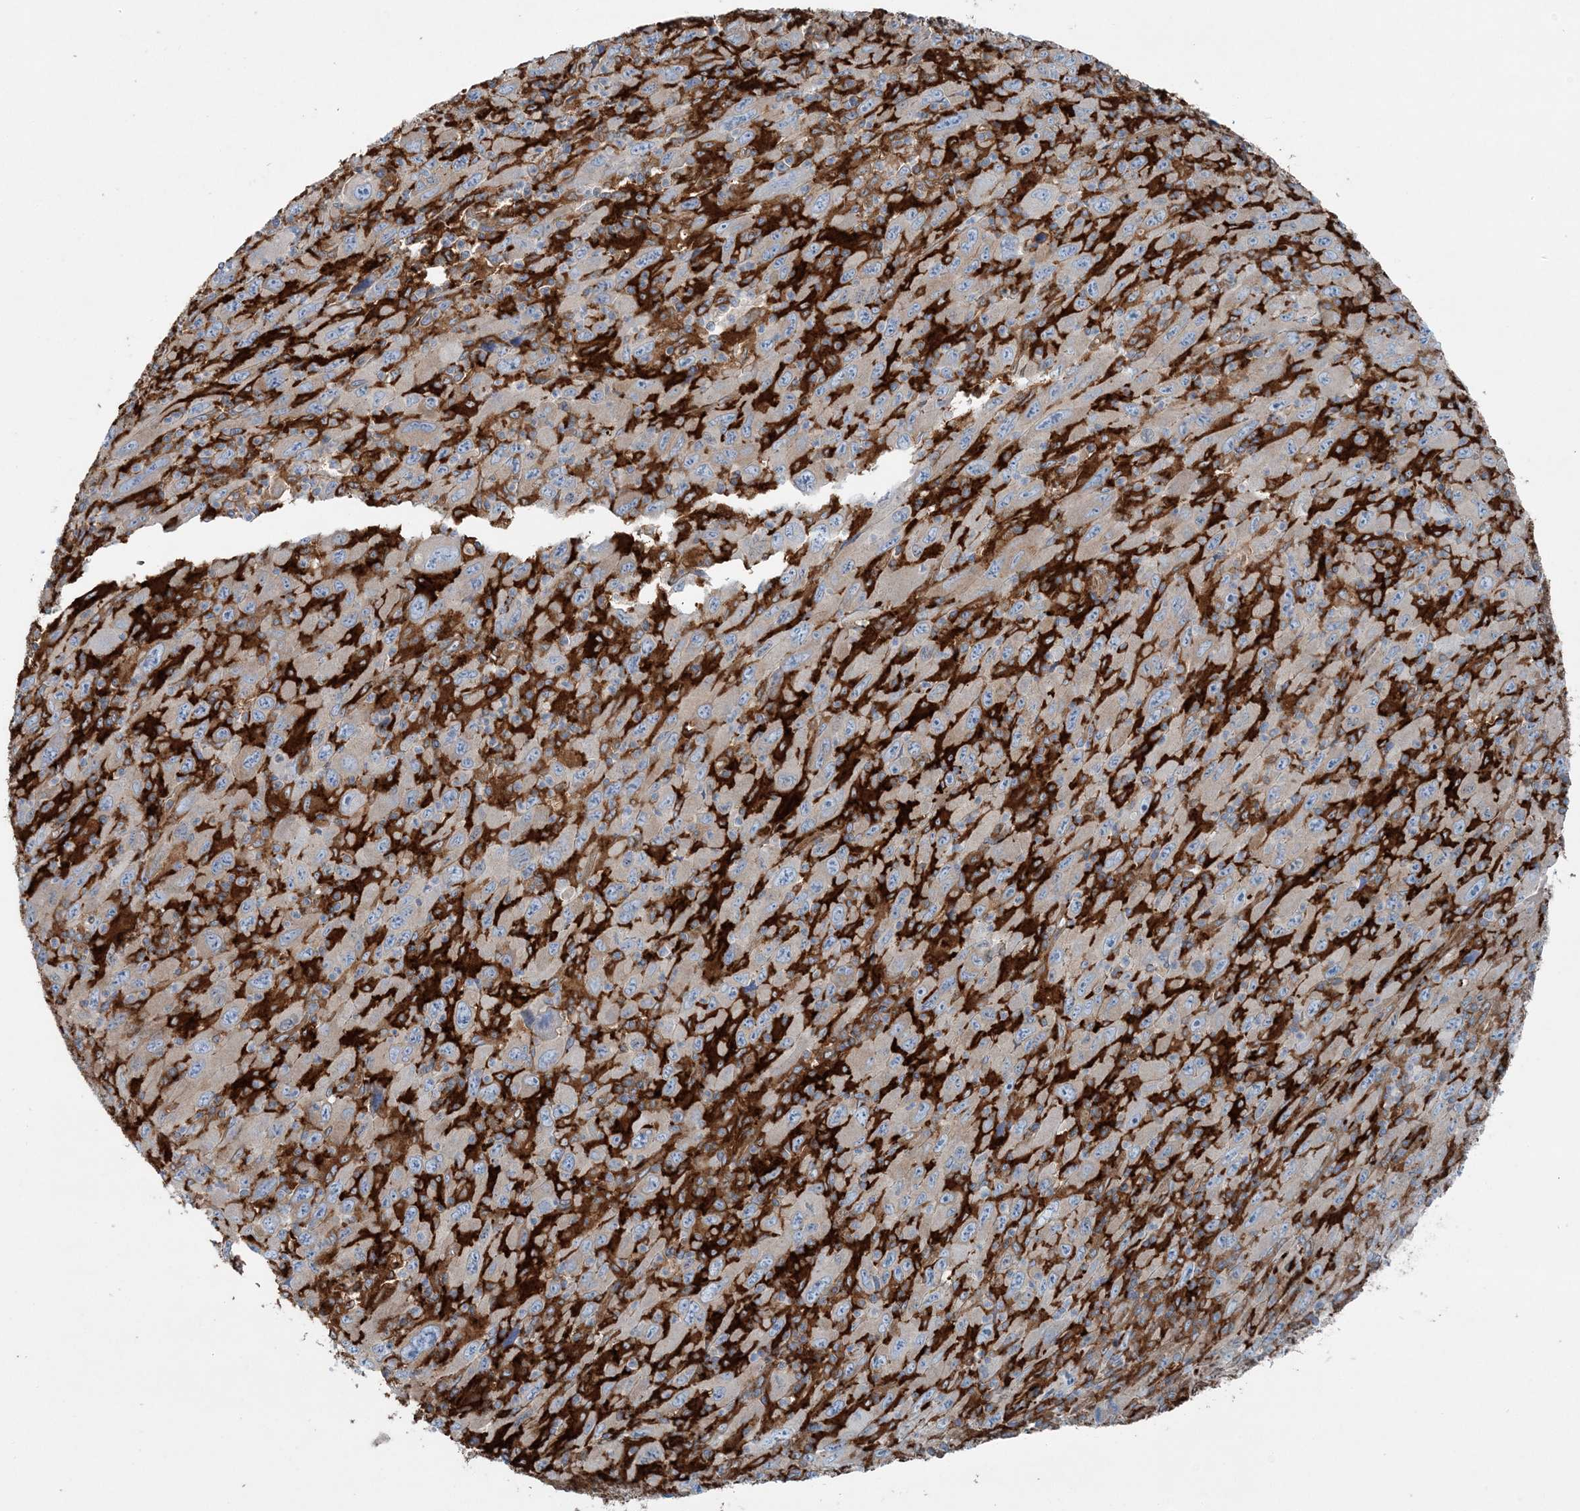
{"staining": {"intensity": "weak", "quantity": "<25%", "location": "nuclear"}, "tissue": "melanoma", "cell_type": "Tumor cells", "image_type": "cancer", "snomed": [{"axis": "morphology", "description": "Malignant melanoma, Metastatic site"}, {"axis": "topography", "description": "Skin"}], "caption": "A photomicrograph of human malignant melanoma (metastatic site) is negative for staining in tumor cells. The staining is performed using DAB (3,3'-diaminobenzidine) brown chromogen with nuclei counter-stained in using hematoxylin.", "gene": "SNX2", "patient": {"sex": "female", "age": 56}}